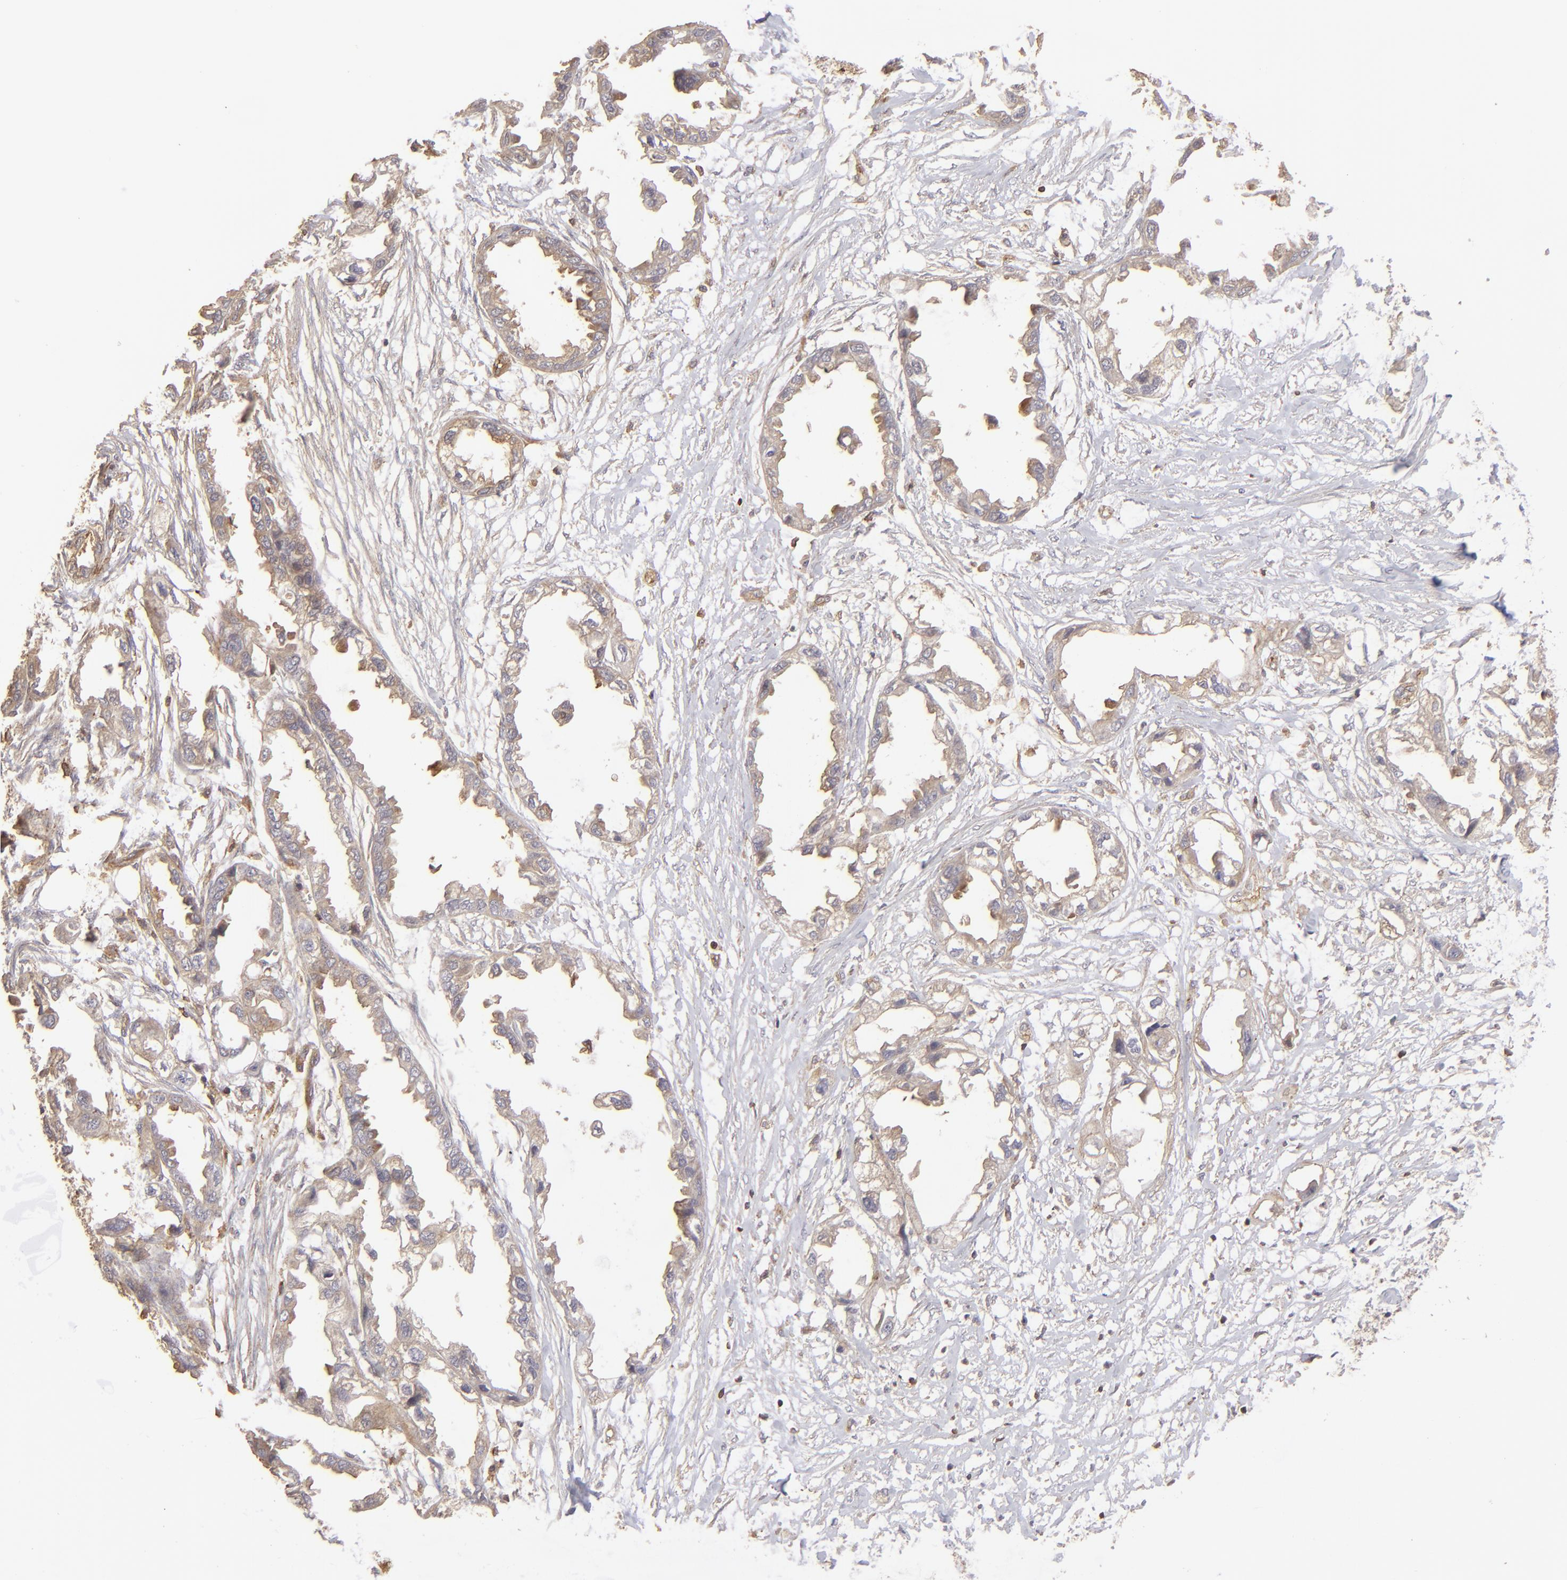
{"staining": {"intensity": "weak", "quantity": ">75%", "location": "cytoplasmic/membranous"}, "tissue": "endometrial cancer", "cell_type": "Tumor cells", "image_type": "cancer", "snomed": [{"axis": "morphology", "description": "Adenocarcinoma, NOS"}, {"axis": "topography", "description": "Endometrium"}], "caption": "Endometrial cancer (adenocarcinoma) stained with DAB immunohistochemistry (IHC) shows low levels of weak cytoplasmic/membranous staining in approximately >75% of tumor cells. (DAB (3,3'-diaminobenzidine) IHC, brown staining for protein, blue staining for nuclei).", "gene": "ACTB", "patient": {"sex": "female", "age": 67}}